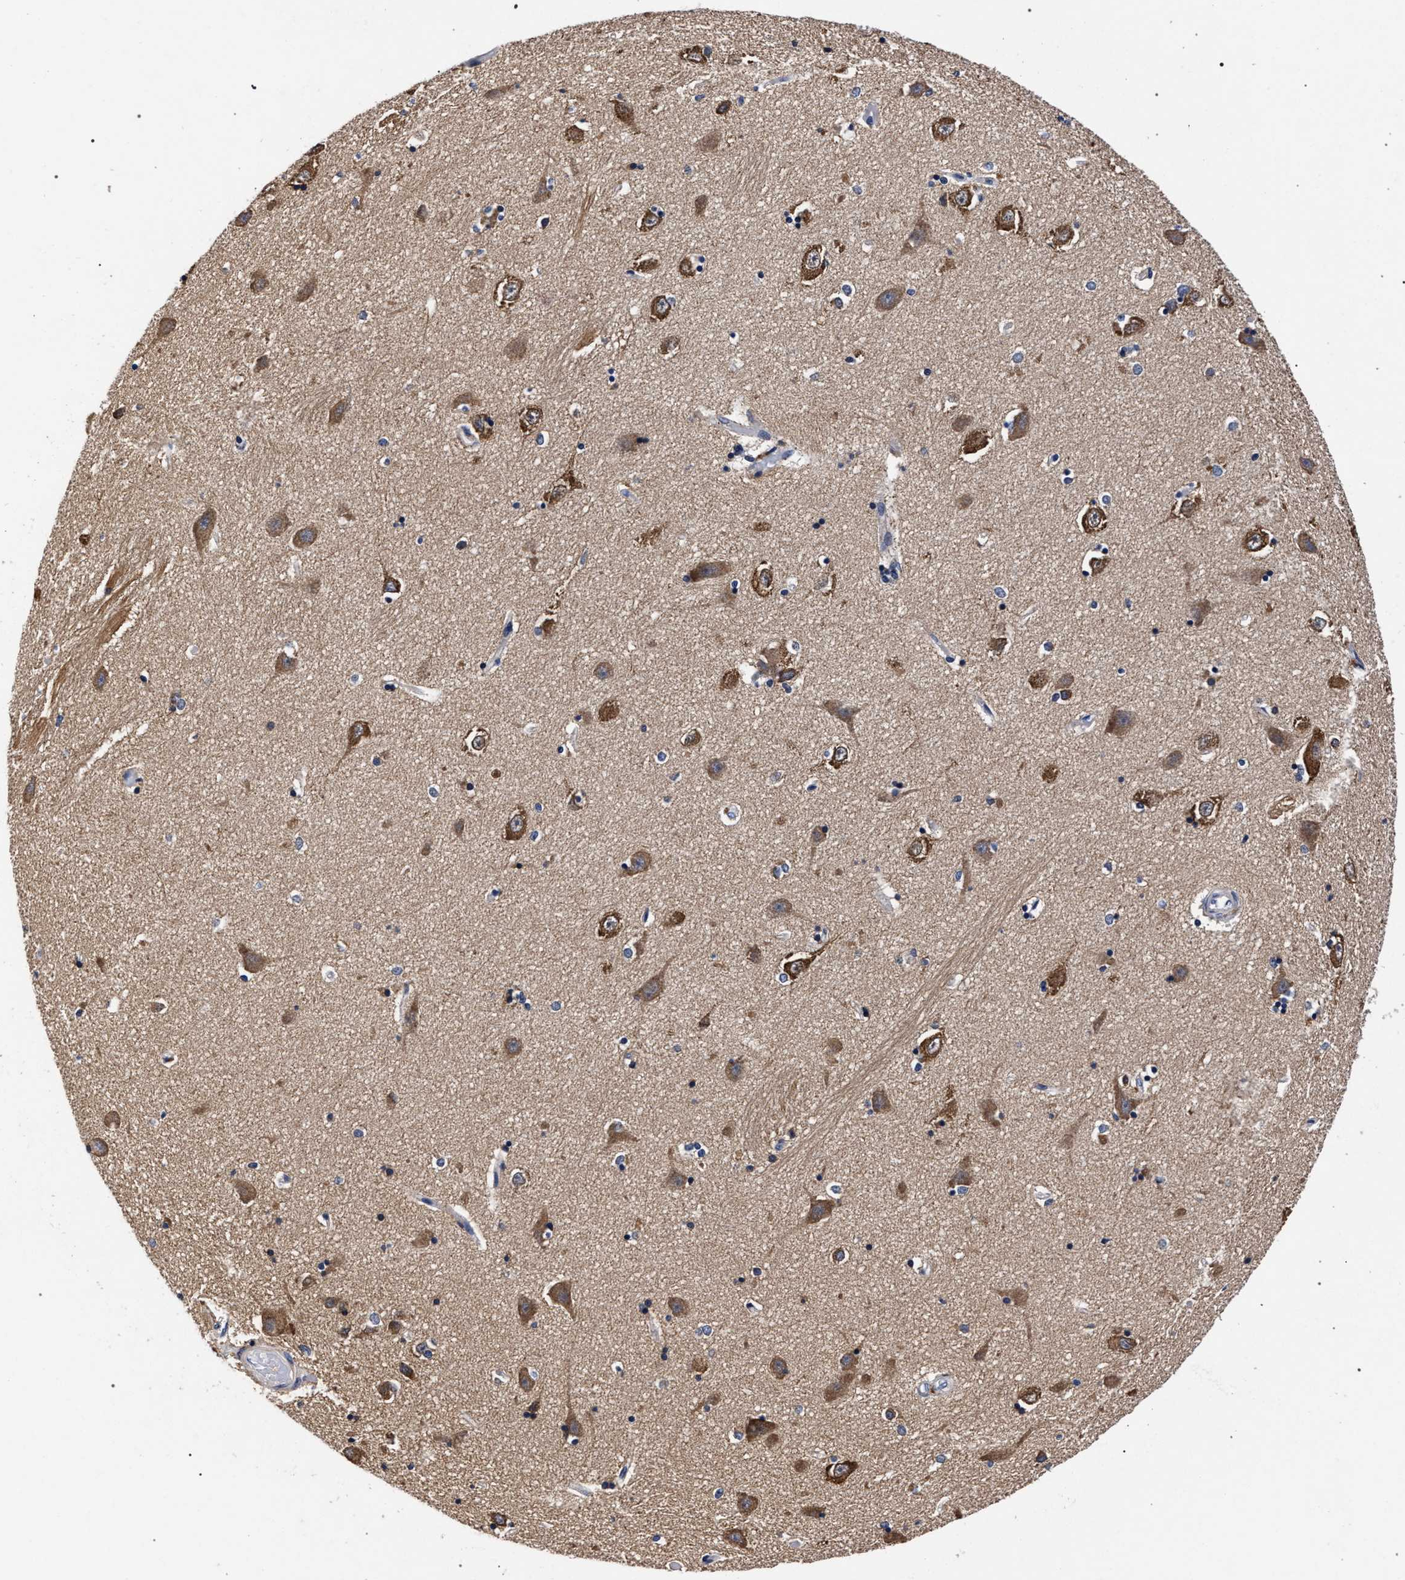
{"staining": {"intensity": "moderate", "quantity": "<25%", "location": "cytoplasmic/membranous"}, "tissue": "hippocampus", "cell_type": "Glial cells", "image_type": "normal", "snomed": [{"axis": "morphology", "description": "Normal tissue, NOS"}, {"axis": "topography", "description": "Hippocampus"}], "caption": "Immunohistochemical staining of unremarkable human hippocampus demonstrates low levels of moderate cytoplasmic/membranous staining in approximately <25% of glial cells.", "gene": "CFAP95", "patient": {"sex": "male", "age": 45}}